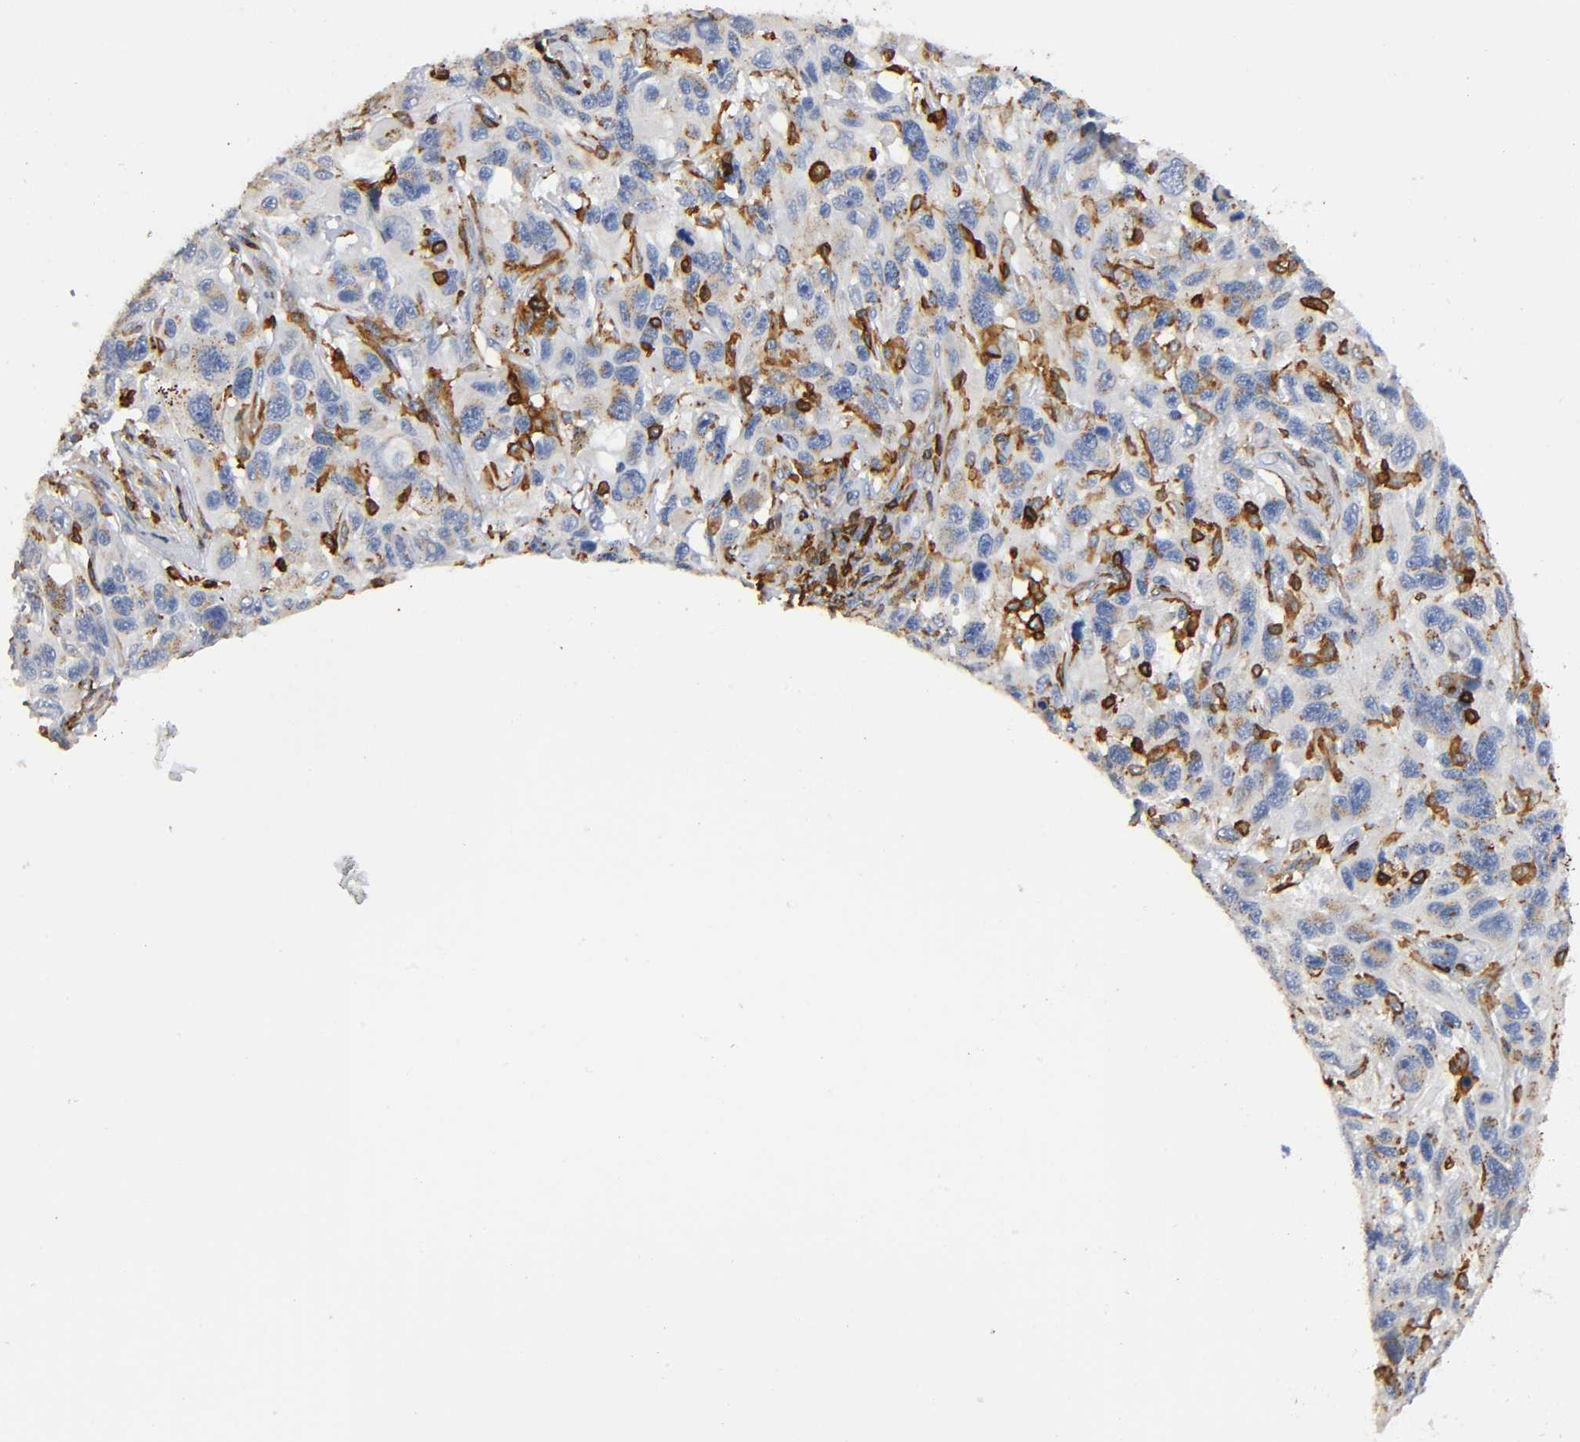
{"staining": {"intensity": "moderate", "quantity": "25%-75%", "location": "cytoplasmic/membranous"}, "tissue": "melanoma", "cell_type": "Tumor cells", "image_type": "cancer", "snomed": [{"axis": "morphology", "description": "Malignant melanoma, NOS"}, {"axis": "topography", "description": "Skin"}], "caption": "Immunohistochemistry (IHC) staining of melanoma, which displays medium levels of moderate cytoplasmic/membranous positivity in approximately 25%-75% of tumor cells indicating moderate cytoplasmic/membranous protein positivity. The staining was performed using DAB (brown) for protein detection and nuclei were counterstained in hematoxylin (blue).", "gene": "CAPN10", "patient": {"sex": "male", "age": 53}}